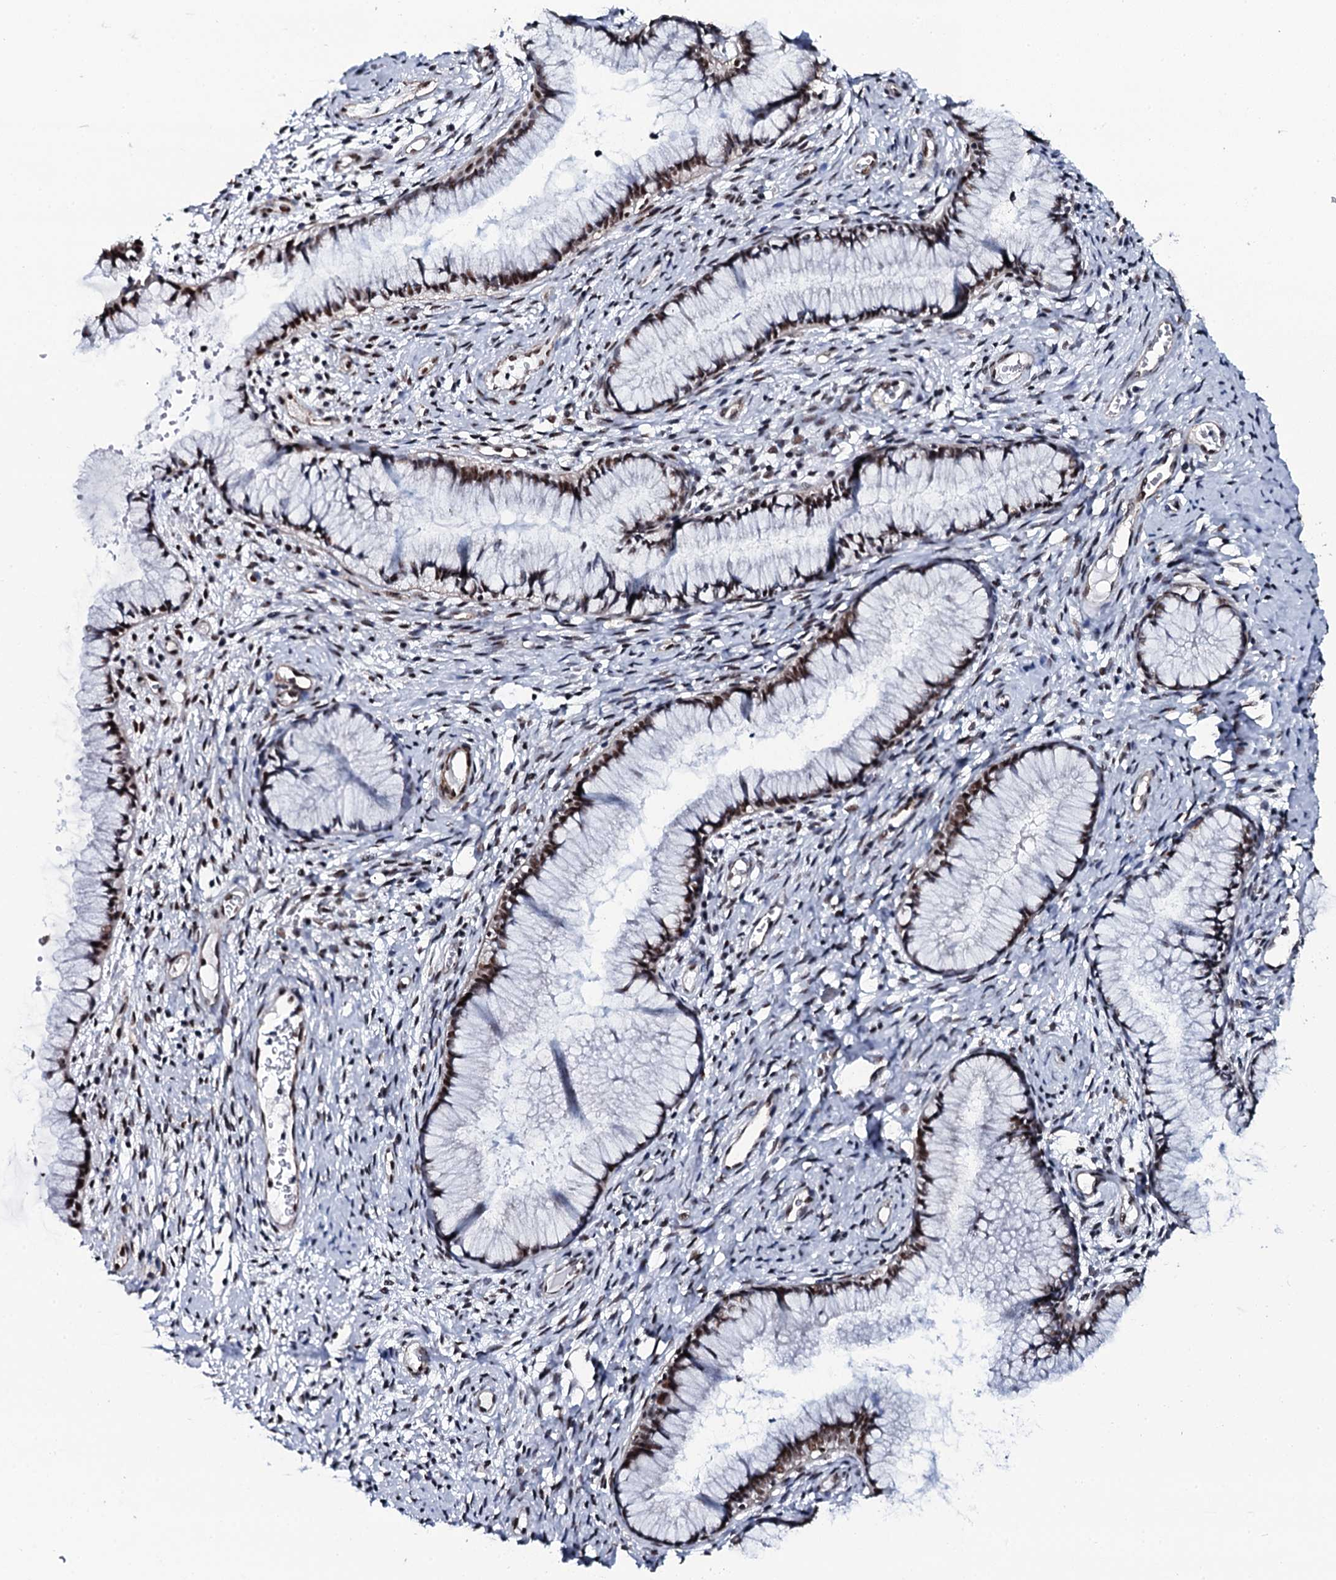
{"staining": {"intensity": "moderate", "quantity": ">75%", "location": "nuclear"}, "tissue": "cervix", "cell_type": "Glandular cells", "image_type": "normal", "snomed": [{"axis": "morphology", "description": "Normal tissue, NOS"}, {"axis": "topography", "description": "Cervix"}], "caption": "Unremarkable cervix reveals moderate nuclear expression in approximately >75% of glandular cells.", "gene": "CWC15", "patient": {"sex": "female", "age": 42}}